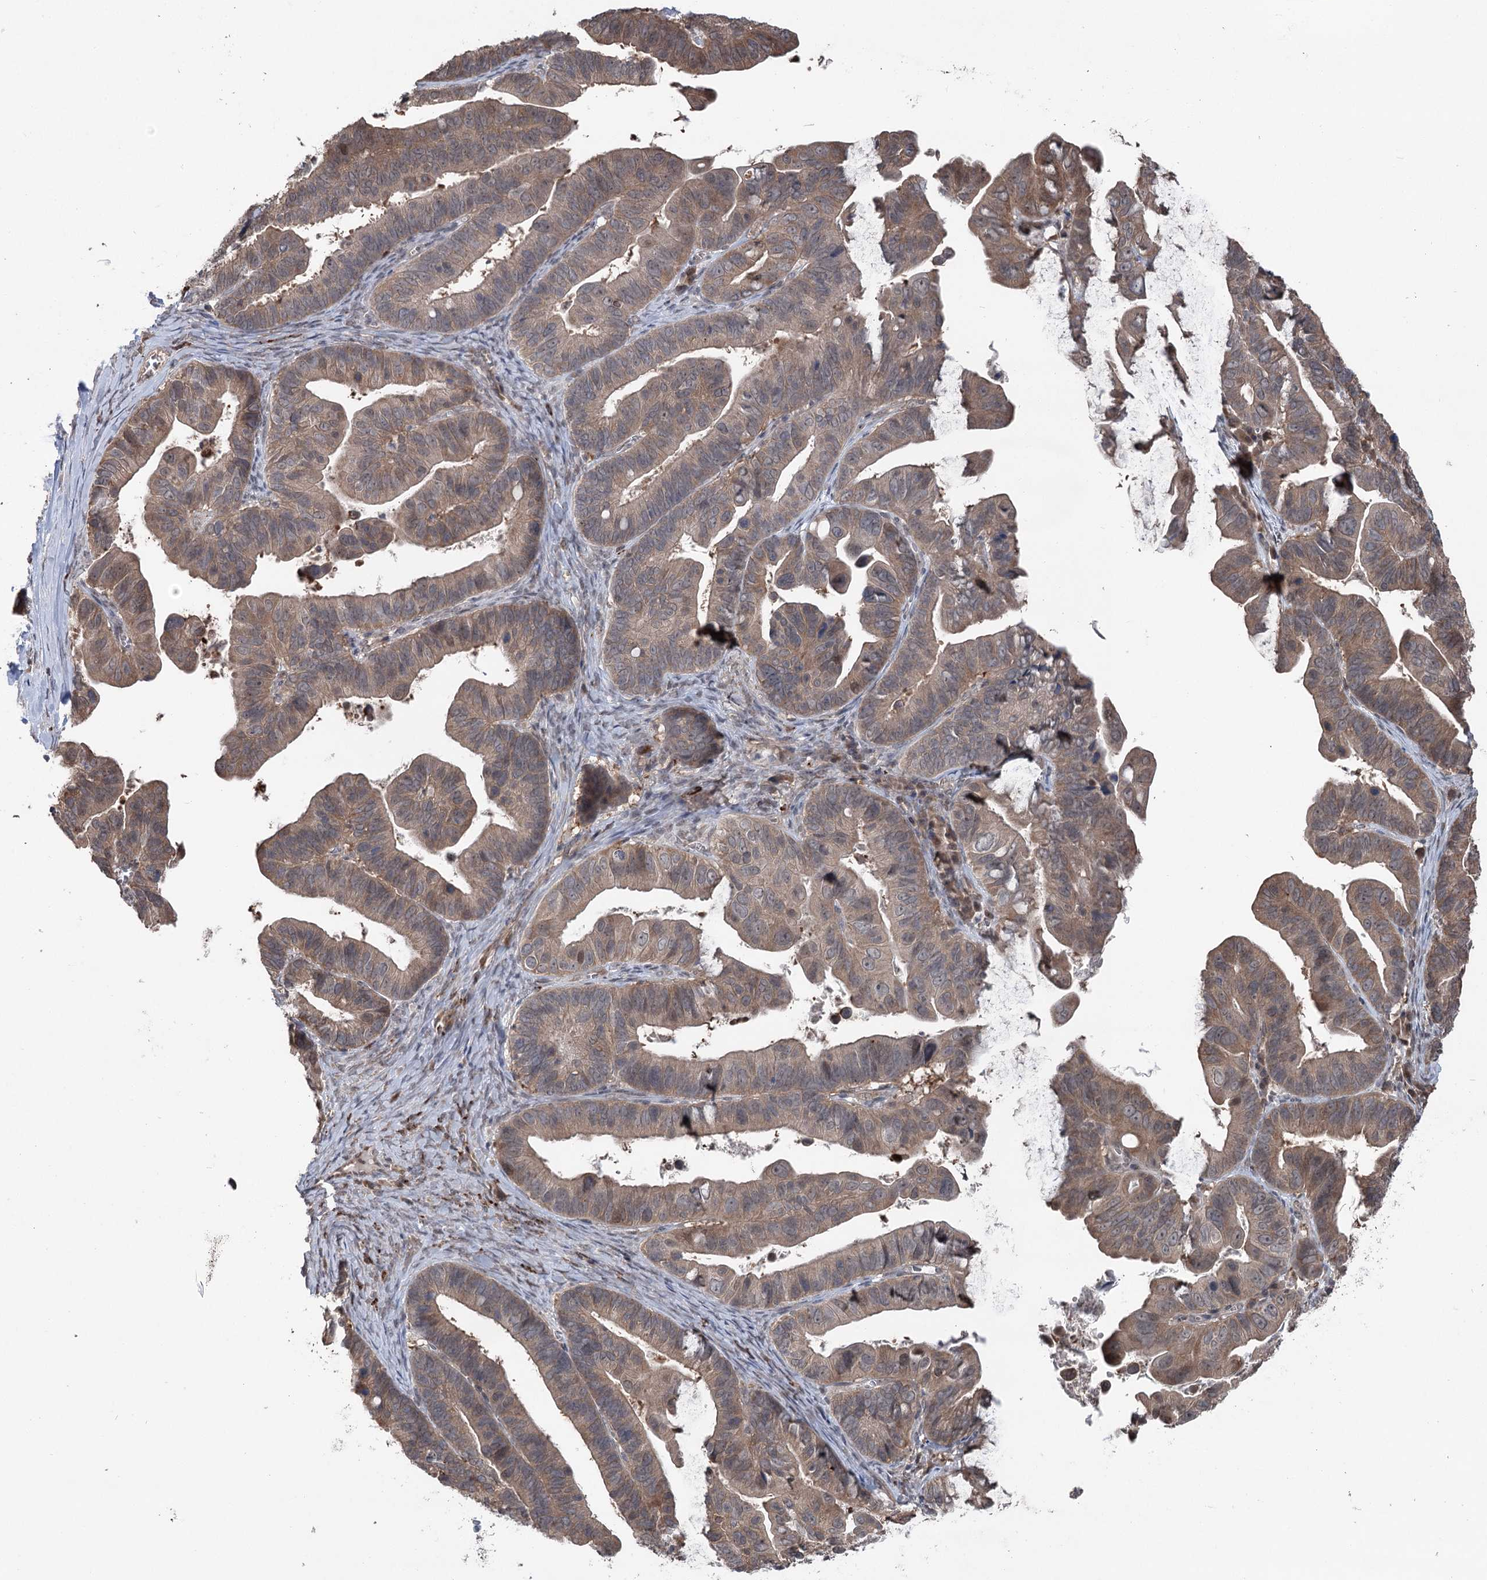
{"staining": {"intensity": "moderate", "quantity": ">75%", "location": "cytoplasmic/membranous"}, "tissue": "ovarian cancer", "cell_type": "Tumor cells", "image_type": "cancer", "snomed": [{"axis": "morphology", "description": "Cystadenocarcinoma, serous, NOS"}, {"axis": "topography", "description": "Ovary"}], "caption": "Serous cystadenocarcinoma (ovarian) stained with a brown dye exhibits moderate cytoplasmic/membranous positive expression in approximately >75% of tumor cells.", "gene": "CCSER2", "patient": {"sex": "female", "age": 56}}